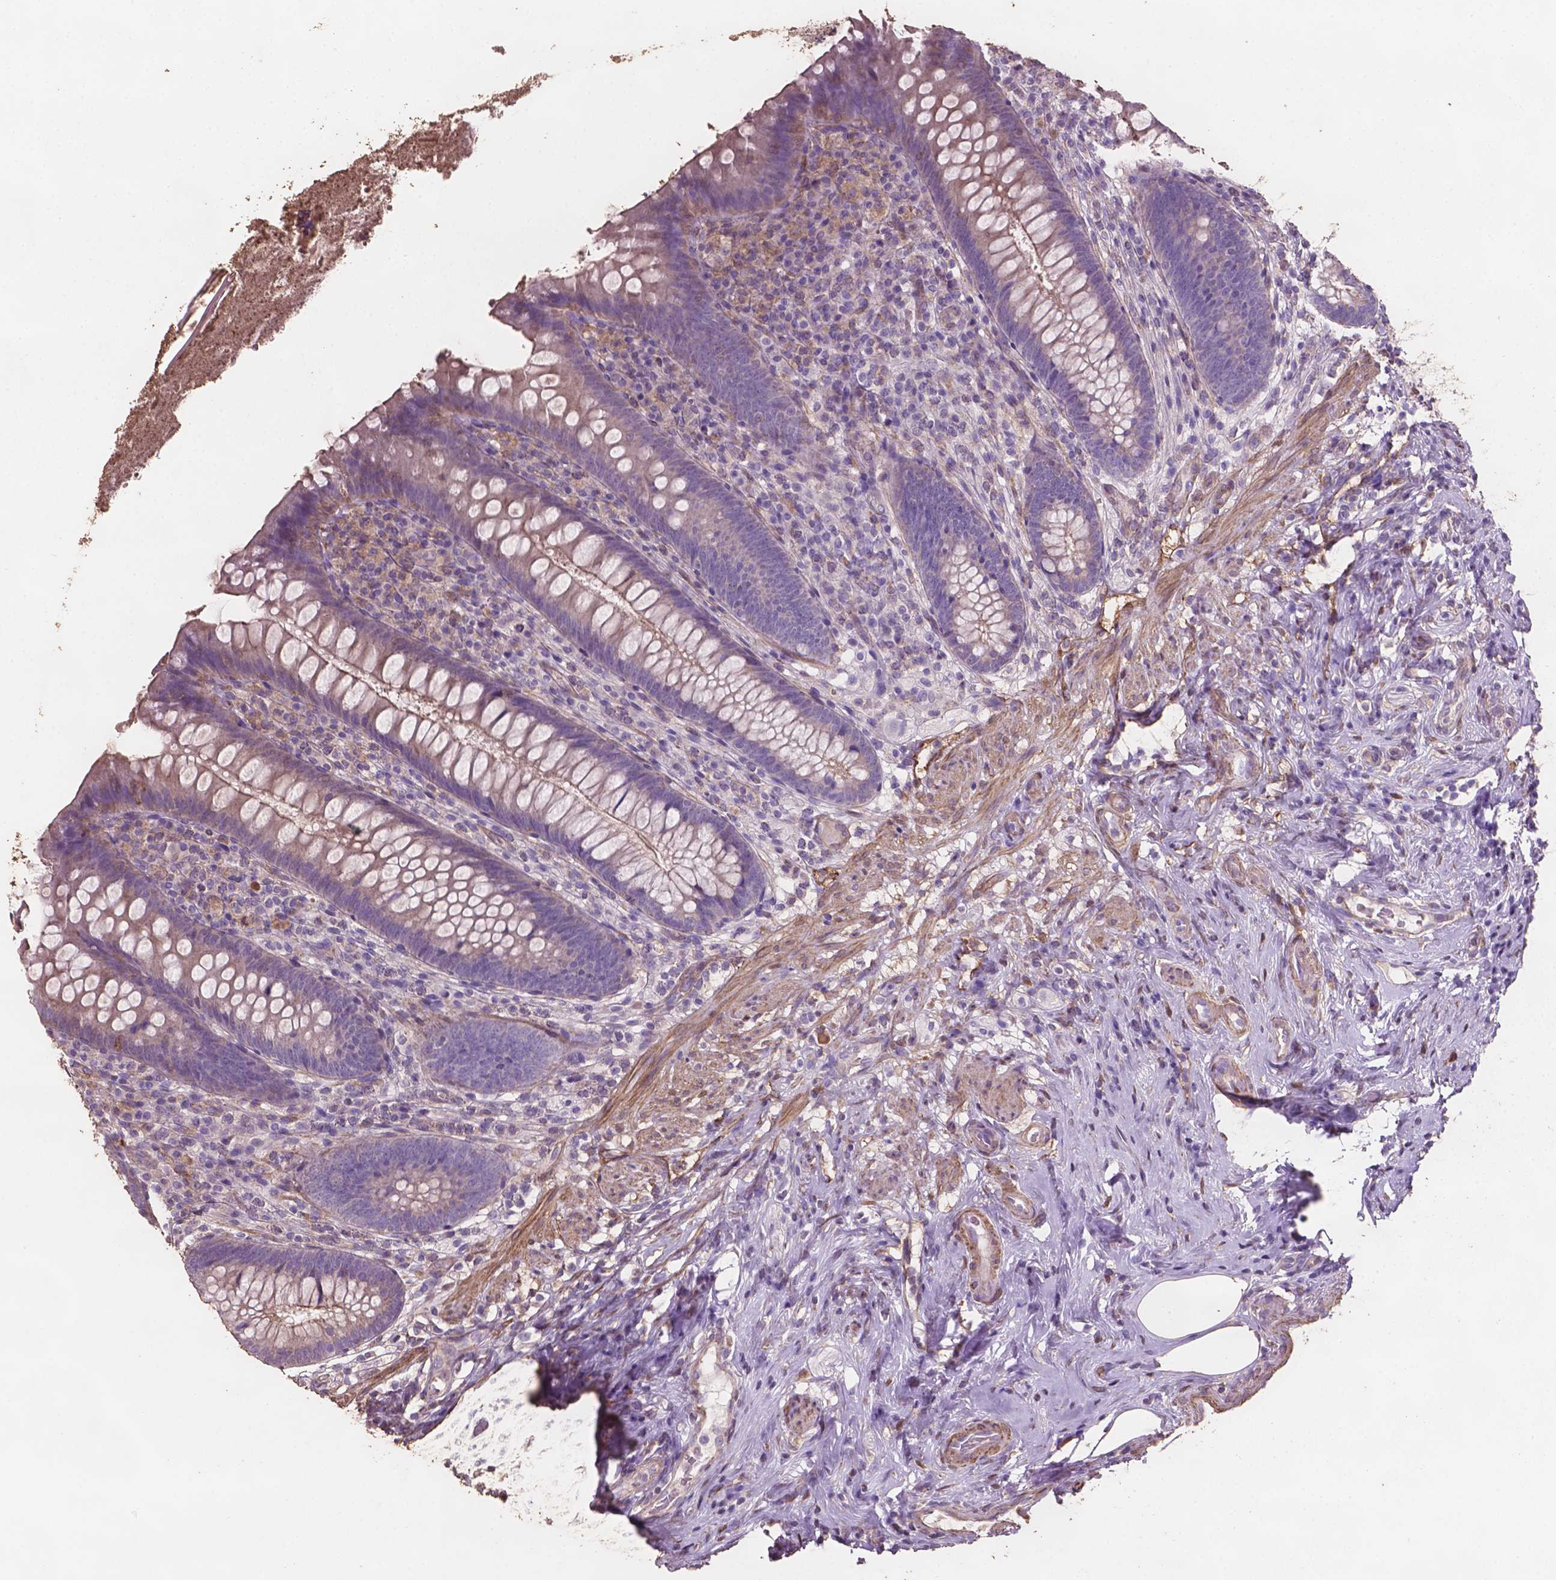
{"staining": {"intensity": "moderate", "quantity": "<25%", "location": "cytoplasmic/membranous"}, "tissue": "appendix", "cell_type": "Glandular cells", "image_type": "normal", "snomed": [{"axis": "morphology", "description": "Normal tissue, NOS"}, {"axis": "topography", "description": "Appendix"}], "caption": "Glandular cells reveal moderate cytoplasmic/membranous positivity in about <25% of cells in unremarkable appendix. (Stains: DAB in brown, nuclei in blue, Microscopy: brightfield microscopy at high magnification).", "gene": "COMMD4", "patient": {"sex": "male", "age": 47}}